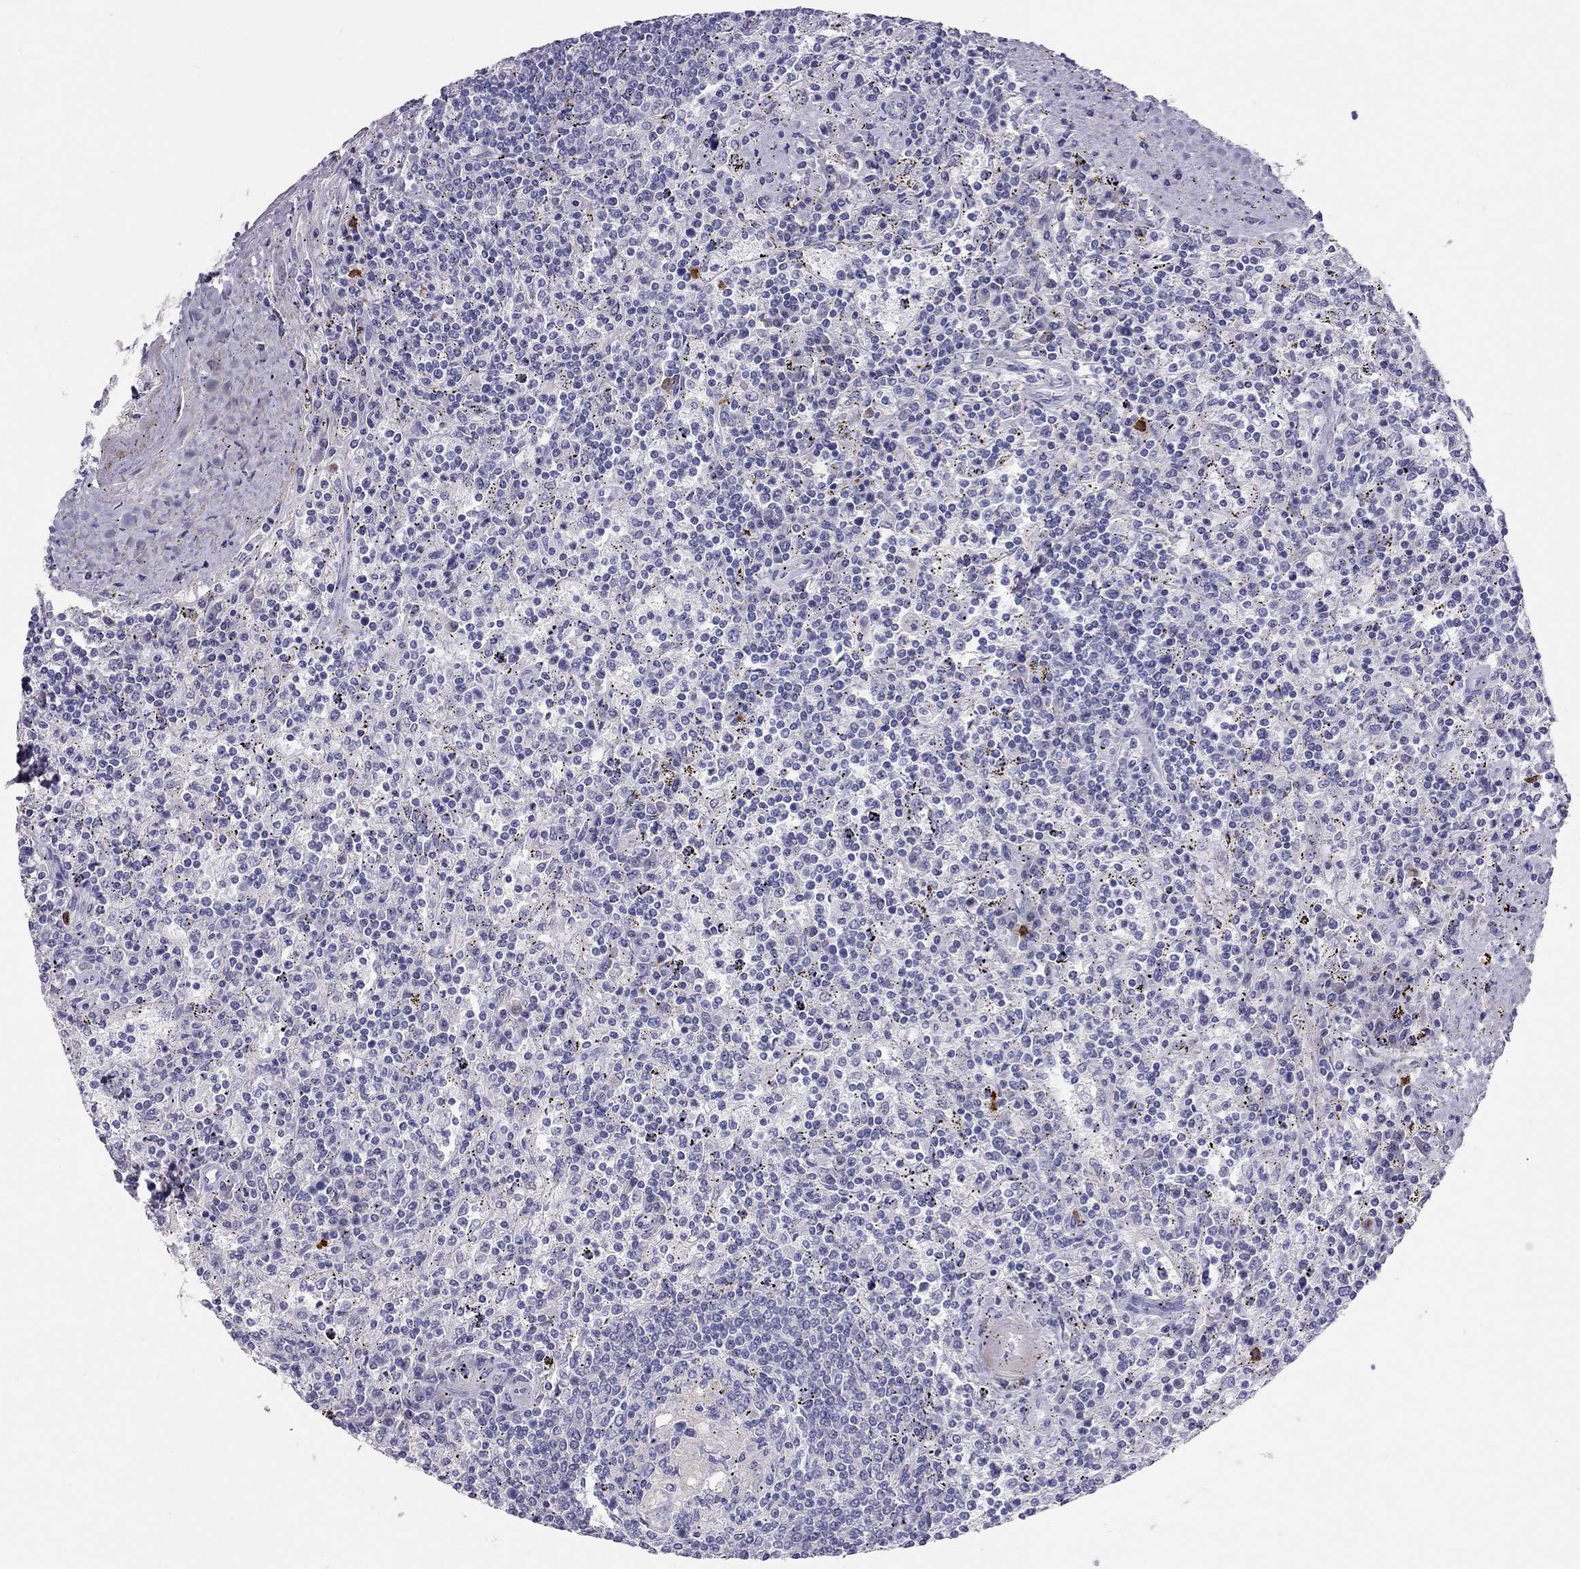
{"staining": {"intensity": "negative", "quantity": "none", "location": "none"}, "tissue": "lymphoma", "cell_type": "Tumor cells", "image_type": "cancer", "snomed": [{"axis": "morphology", "description": "Malignant lymphoma, non-Hodgkin's type, Low grade"}, {"axis": "topography", "description": "Spleen"}], "caption": "Tumor cells show no significant positivity in malignant lymphoma, non-Hodgkin's type (low-grade).", "gene": "IL17REL", "patient": {"sex": "male", "age": 62}}